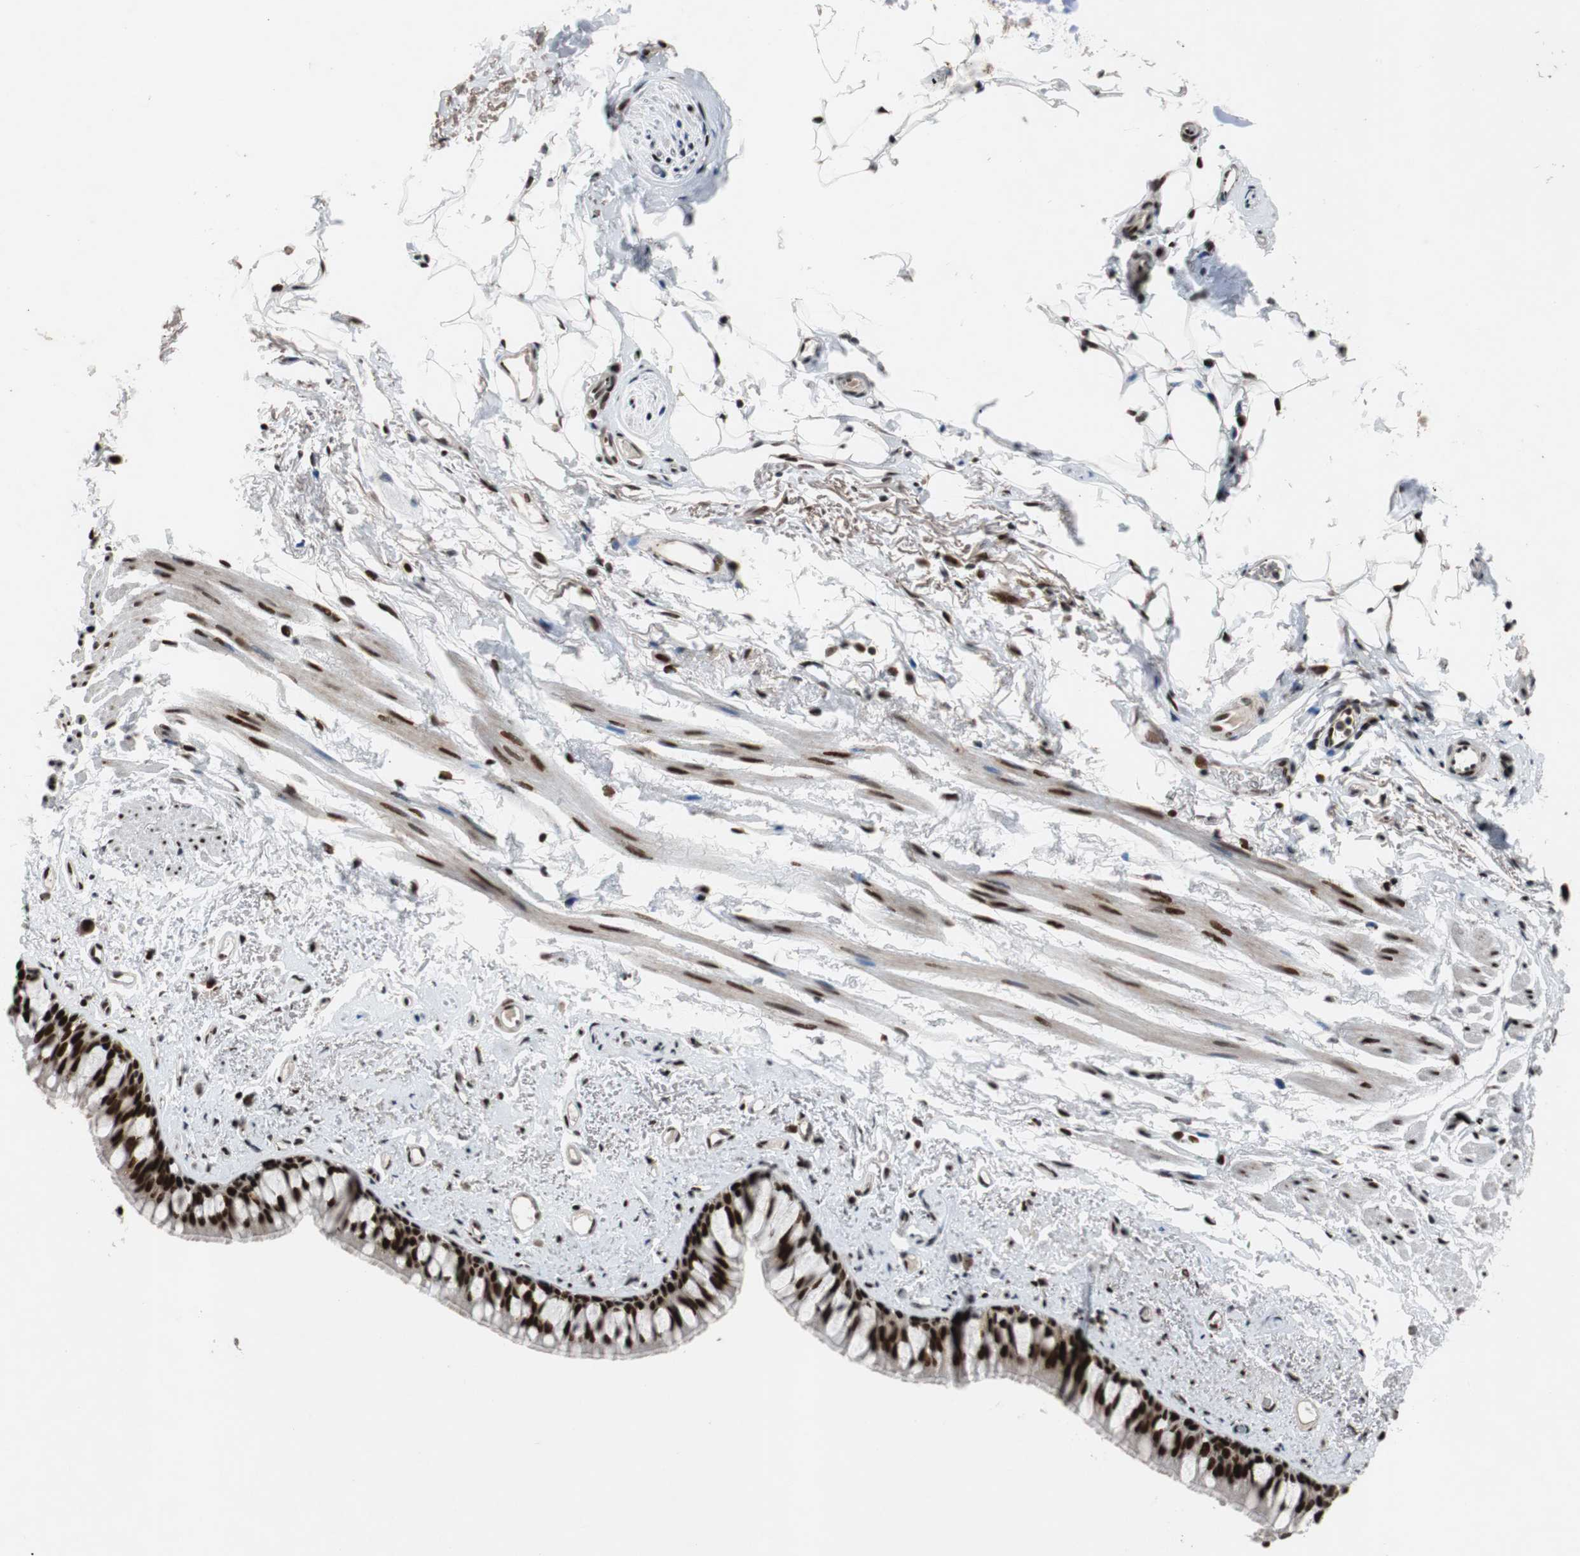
{"staining": {"intensity": "strong", "quantity": ">75%", "location": "nuclear"}, "tissue": "bronchus", "cell_type": "Respiratory epithelial cells", "image_type": "normal", "snomed": [{"axis": "morphology", "description": "Normal tissue, NOS"}, {"axis": "topography", "description": "Bronchus"}], "caption": "The immunohistochemical stain shows strong nuclear positivity in respiratory epithelial cells of benign bronchus. The staining was performed using DAB (3,3'-diaminobenzidine), with brown indicating positive protein expression. Nuclei are stained blue with hematoxylin.", "gene": "NBL1", "patient": {"sex": "female", "age": 73}}